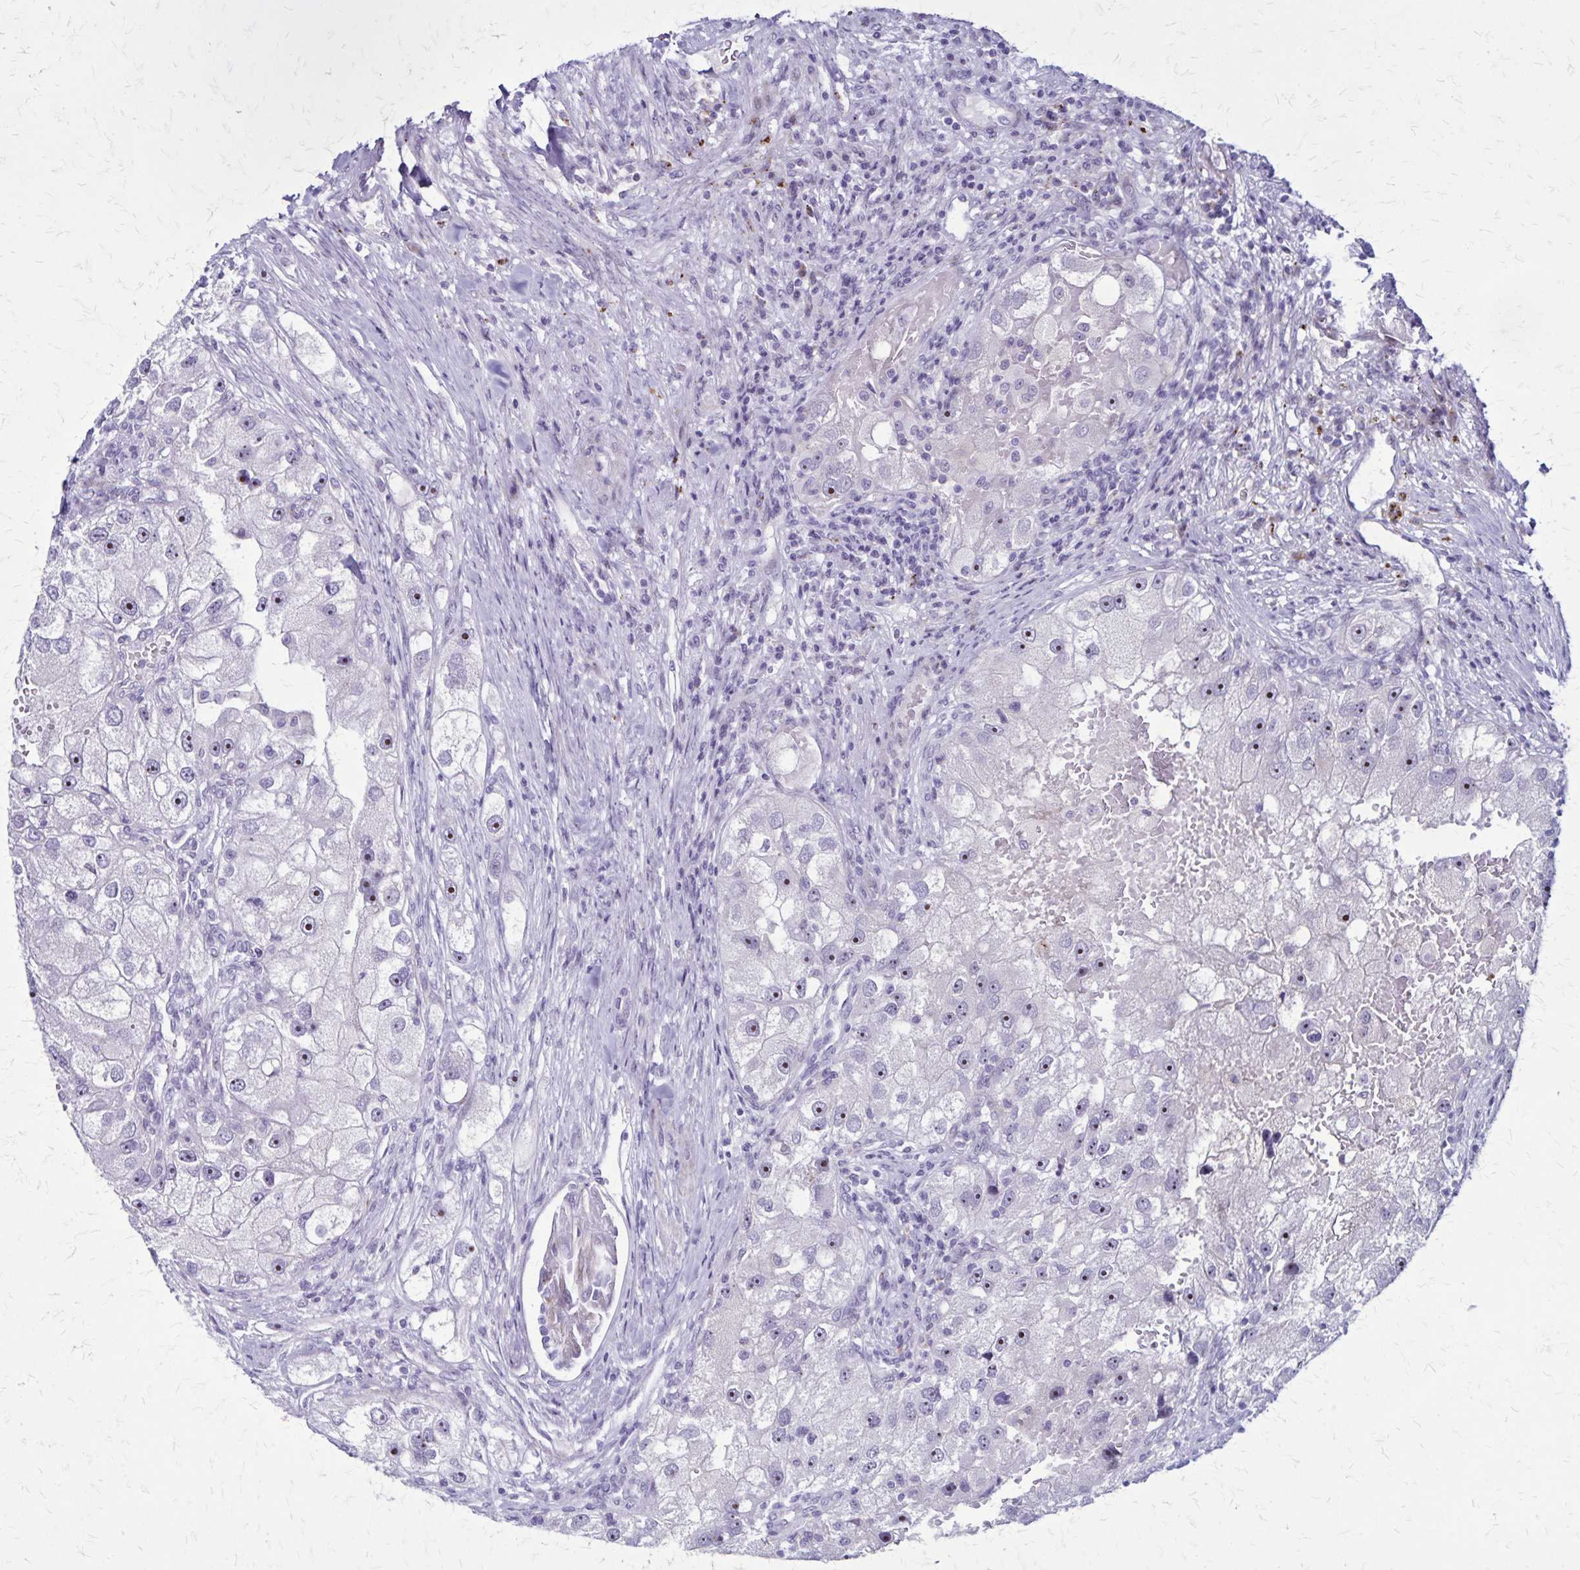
{"staining": {"intensity": "weak", "quantity": "<25%", "location": "nuclear"}, "tissue": "renal cancer", "cell_type": "Tumor cells", "image_type": "cancer", "snomed": [{"axis": "morphology", "description": "Adenocarcinoma, NOS"}, {"axis": "topography", "description": "Kidney"}], "caption": "A high-resolution photomicrograph shows IHC staining of renal adenocarcinoma, which shows no significant staining in tumor cells.", "gene": "OR51B5", "patient": {"sex": "male", "age": 63}}